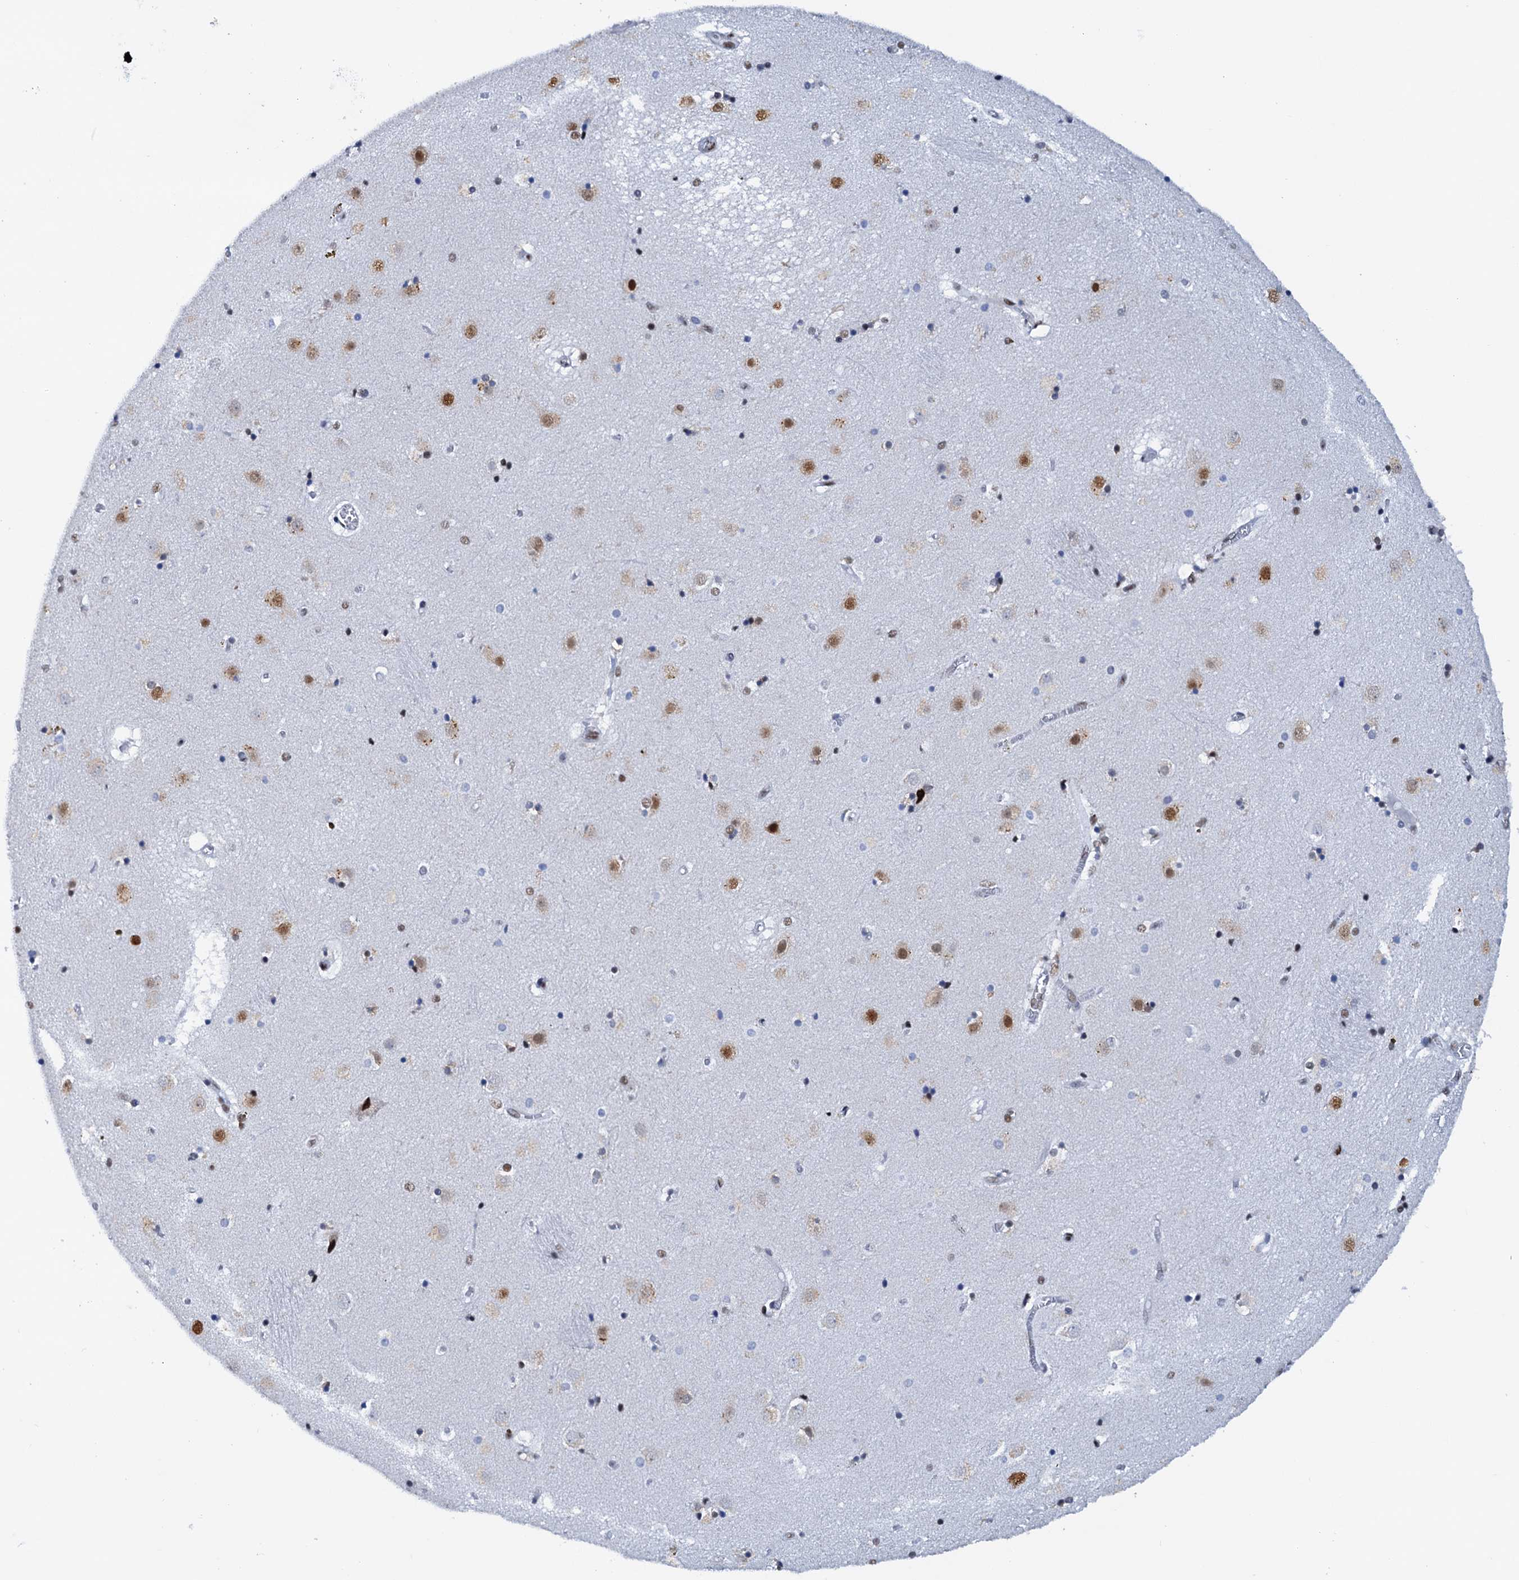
{"staining": {"intensity": "moderate", "quantity": "<25%", "location": "nuclear"}, "tissue": "caudate", "cell_type": "Glial cells", "image_type": "normal", "snomed": [{"axis": "morphology", "description": "Normal tissue, NOS"}, {"axis": "topography", "description": "Lateral ventricle wall"}], "caption": "DAB (3,3'-diaminobenzidine) immunohistochemical staining of benign caudate reveals moderate nuclear protein staining in approximately <25% of glial cells.", "gene": "SLTM", "patient": {"sex": "male", "age": 70}}